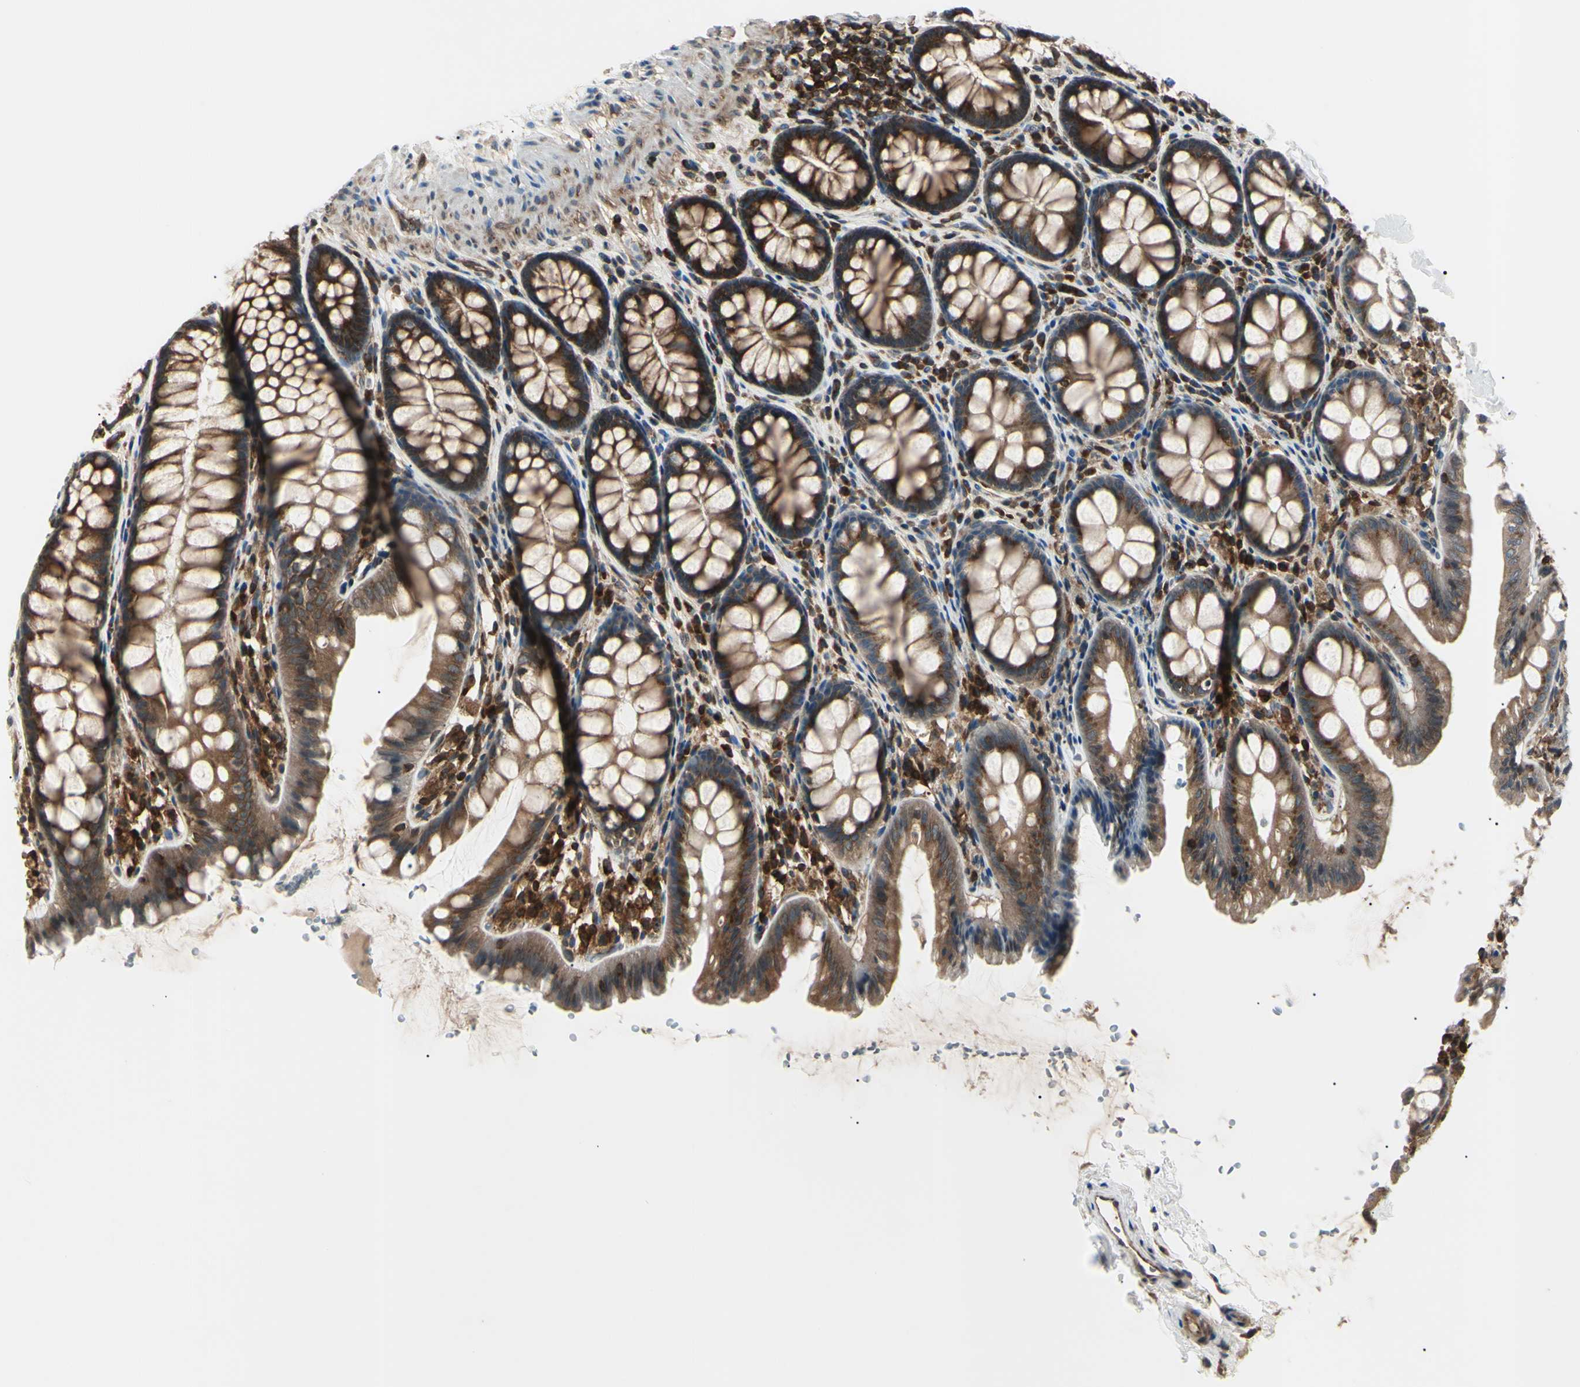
{"staining": {"intensity": "moderate", "quantity": ">75%", "location": "cytoplasmic/membranous"}, "tissue": "colon", "cell_type": "Endothelial cells", "image_type": "normal", "snomed": [{"axis": "morphology", "description": "Normal tissue, NOS"}, {"axis": "topography", "description": "Colon"}], "caption": "Immunohistochemistry (IHC) staining of unremarkable colon, which shows medium levels of moderate cytoplasmic/membranous expression in about >75% of endothelial cells indicating moderate cytoplasmic/membranous protein staining. The staining was performed using DAB (3,3'-diaminobenzidine) (brown) for protein detection and nuclei were counterstained in hematoxylin (blue).", "gene": "MAPRE1", "patient": {"sex": "female", "age": 55}}